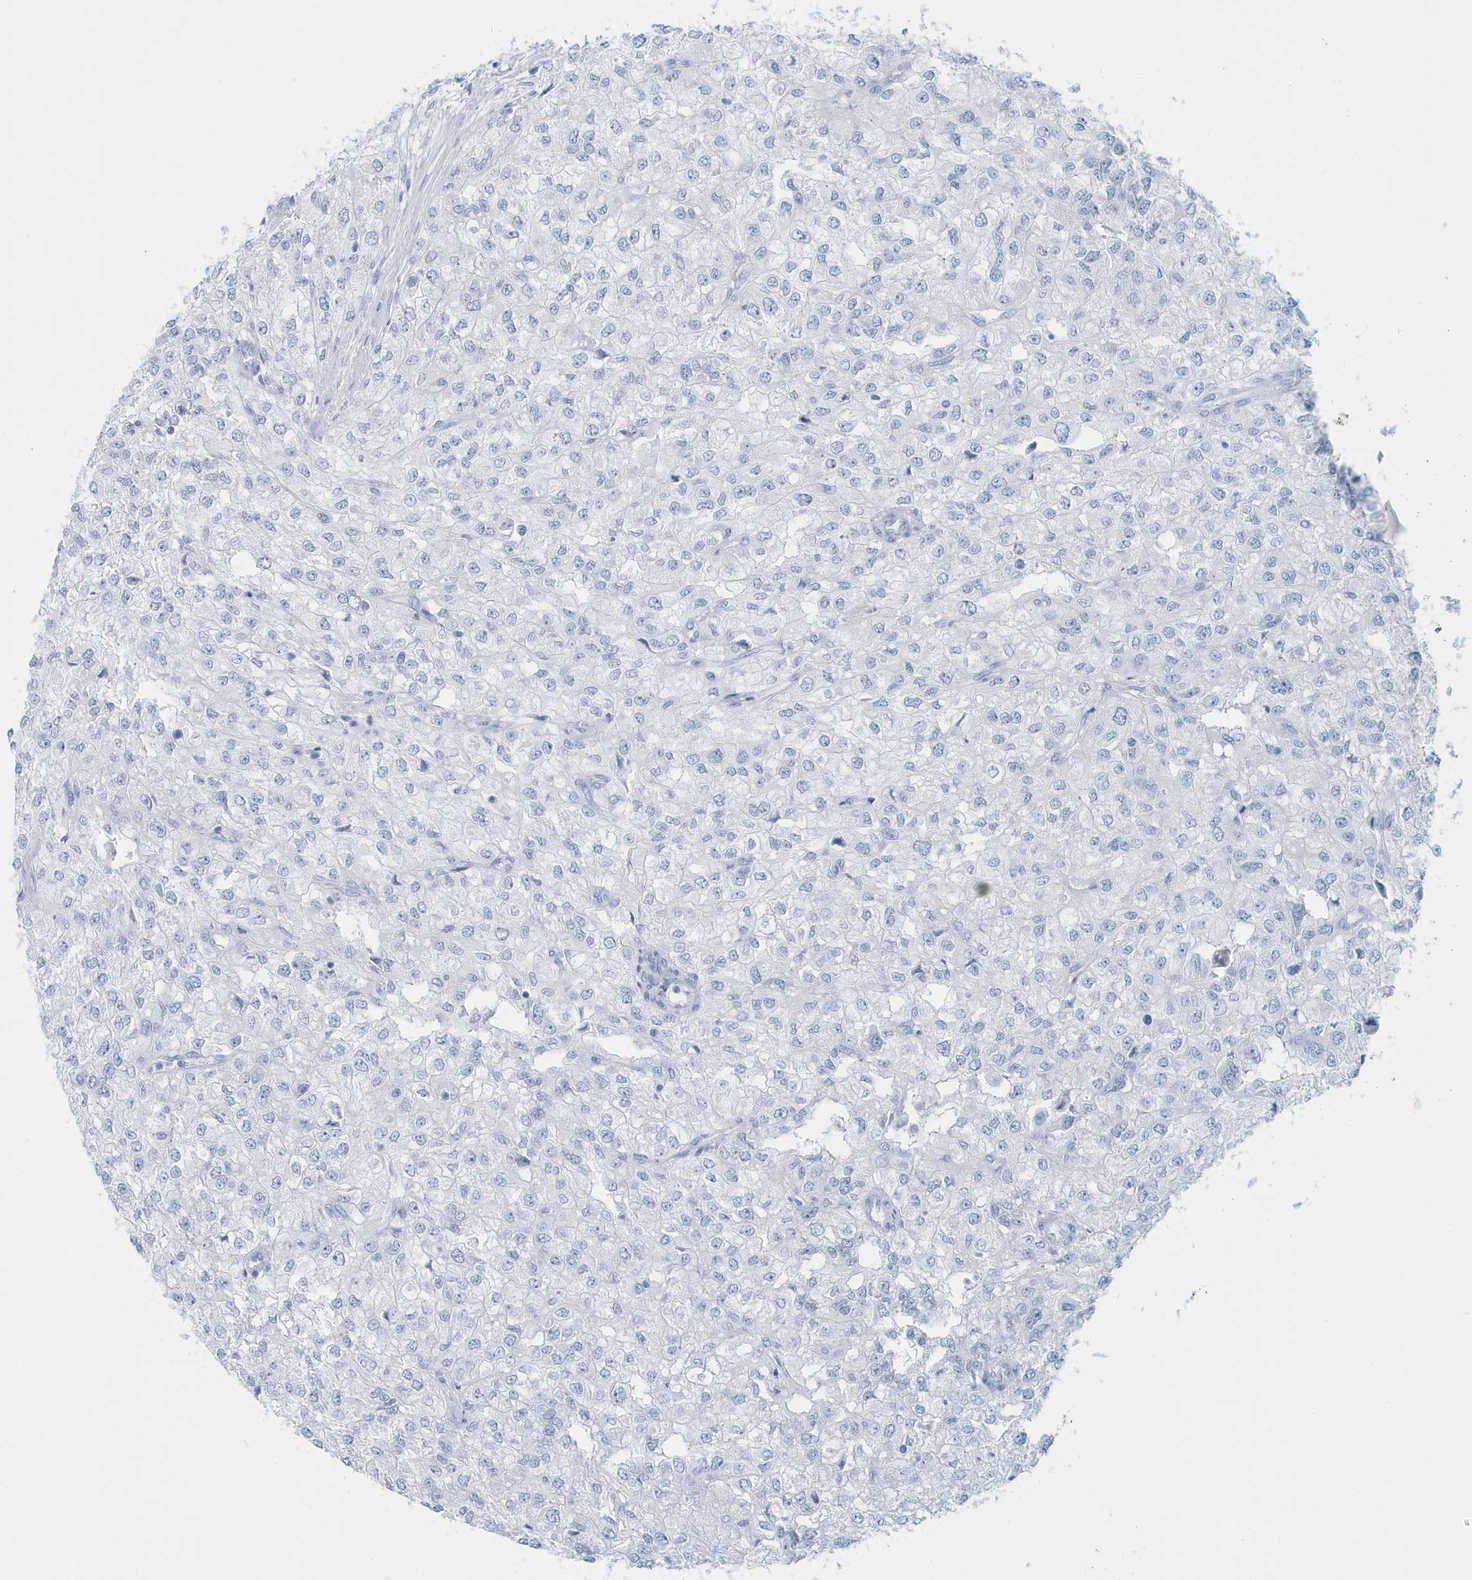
{"staining": {"intensity": "negative", "quantity": "none", "location": "none"}, "tissue": "renal cancer", "cell_type": "Tumor cells", "image_type": "cancer", "snomed": [{"axis": "morphology", "description": "Adenocarcinoma, NOS"}, {"axis": "topography", "description": "Kidney"}], "caption": "Immunohistochemistry histopathology image of neoplastic tissue: adenocarcinoma (renal) stained with DAB reveals no significant protein staining in tumor cells.", "gene": "PTPRO", "patient": {"sex": "female", "age": 54}}